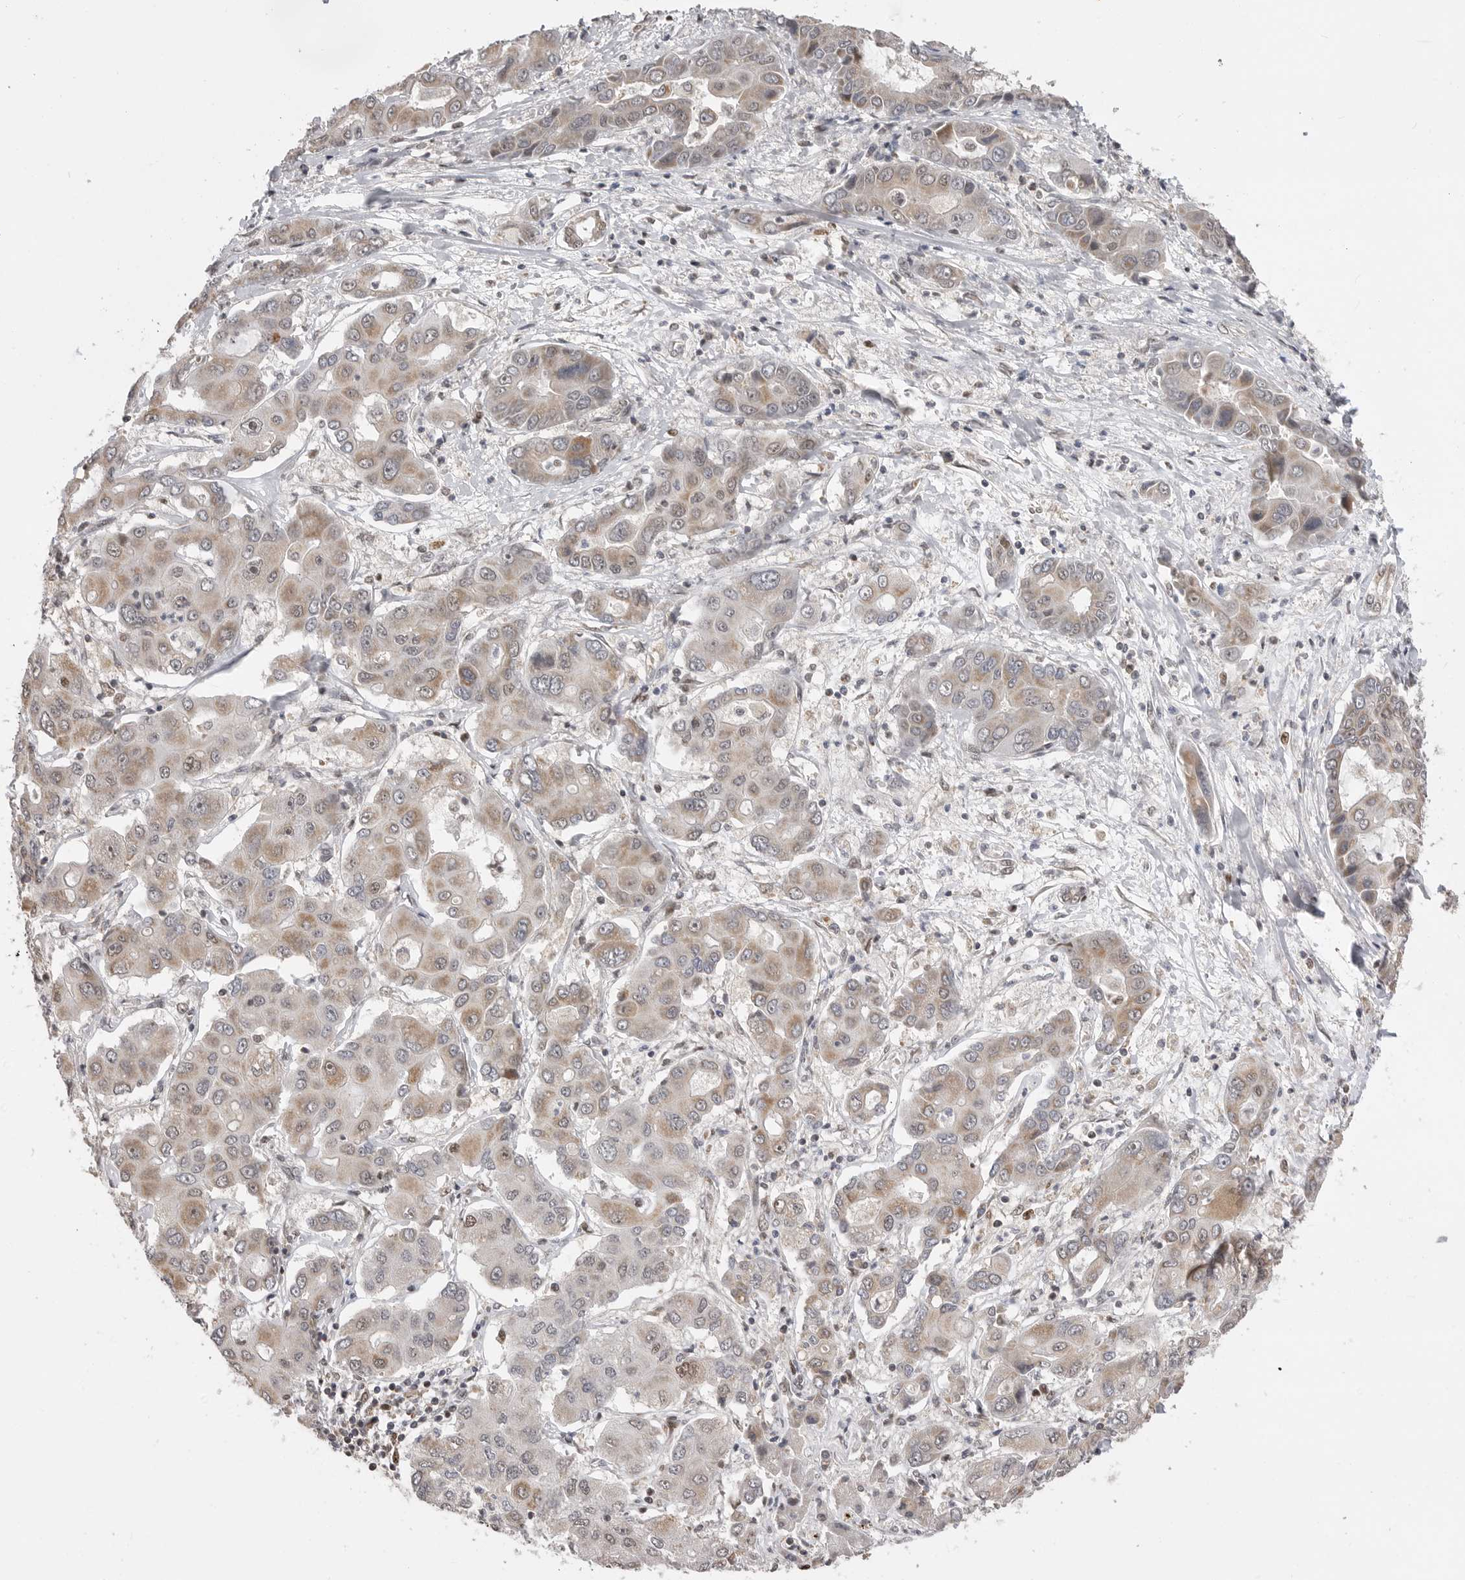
{"staining": {"intensity": "weak", "quantity": "25%-75%", "location": "cytoplasmic/membranous"}, "tissue": "liver cancer", "cell_type": "Tumor cells", "image_type": "cancer", "snomed": [{"axis": "morphology", "description": "Cholangiocarcinoma"}, {"axis": "topography", "description": "Liver"}], "caption": "Immunohistochemistry (IHC) staining of liver cholangiocarcinoma, which displays low levels of weak cytoplasmic/membranous expression in approximately 25%-75% of tumor cells indicating weak cytoplasmic/membranous protein positivity. The staining was performed using DAB (3,3'-diaminobenzidine) (brown) for protein detection and nuclei were counterstained in hematoxylin (blue).", "gene": "SMARCC1", "patient": {"sex": "male", "age": 67}}